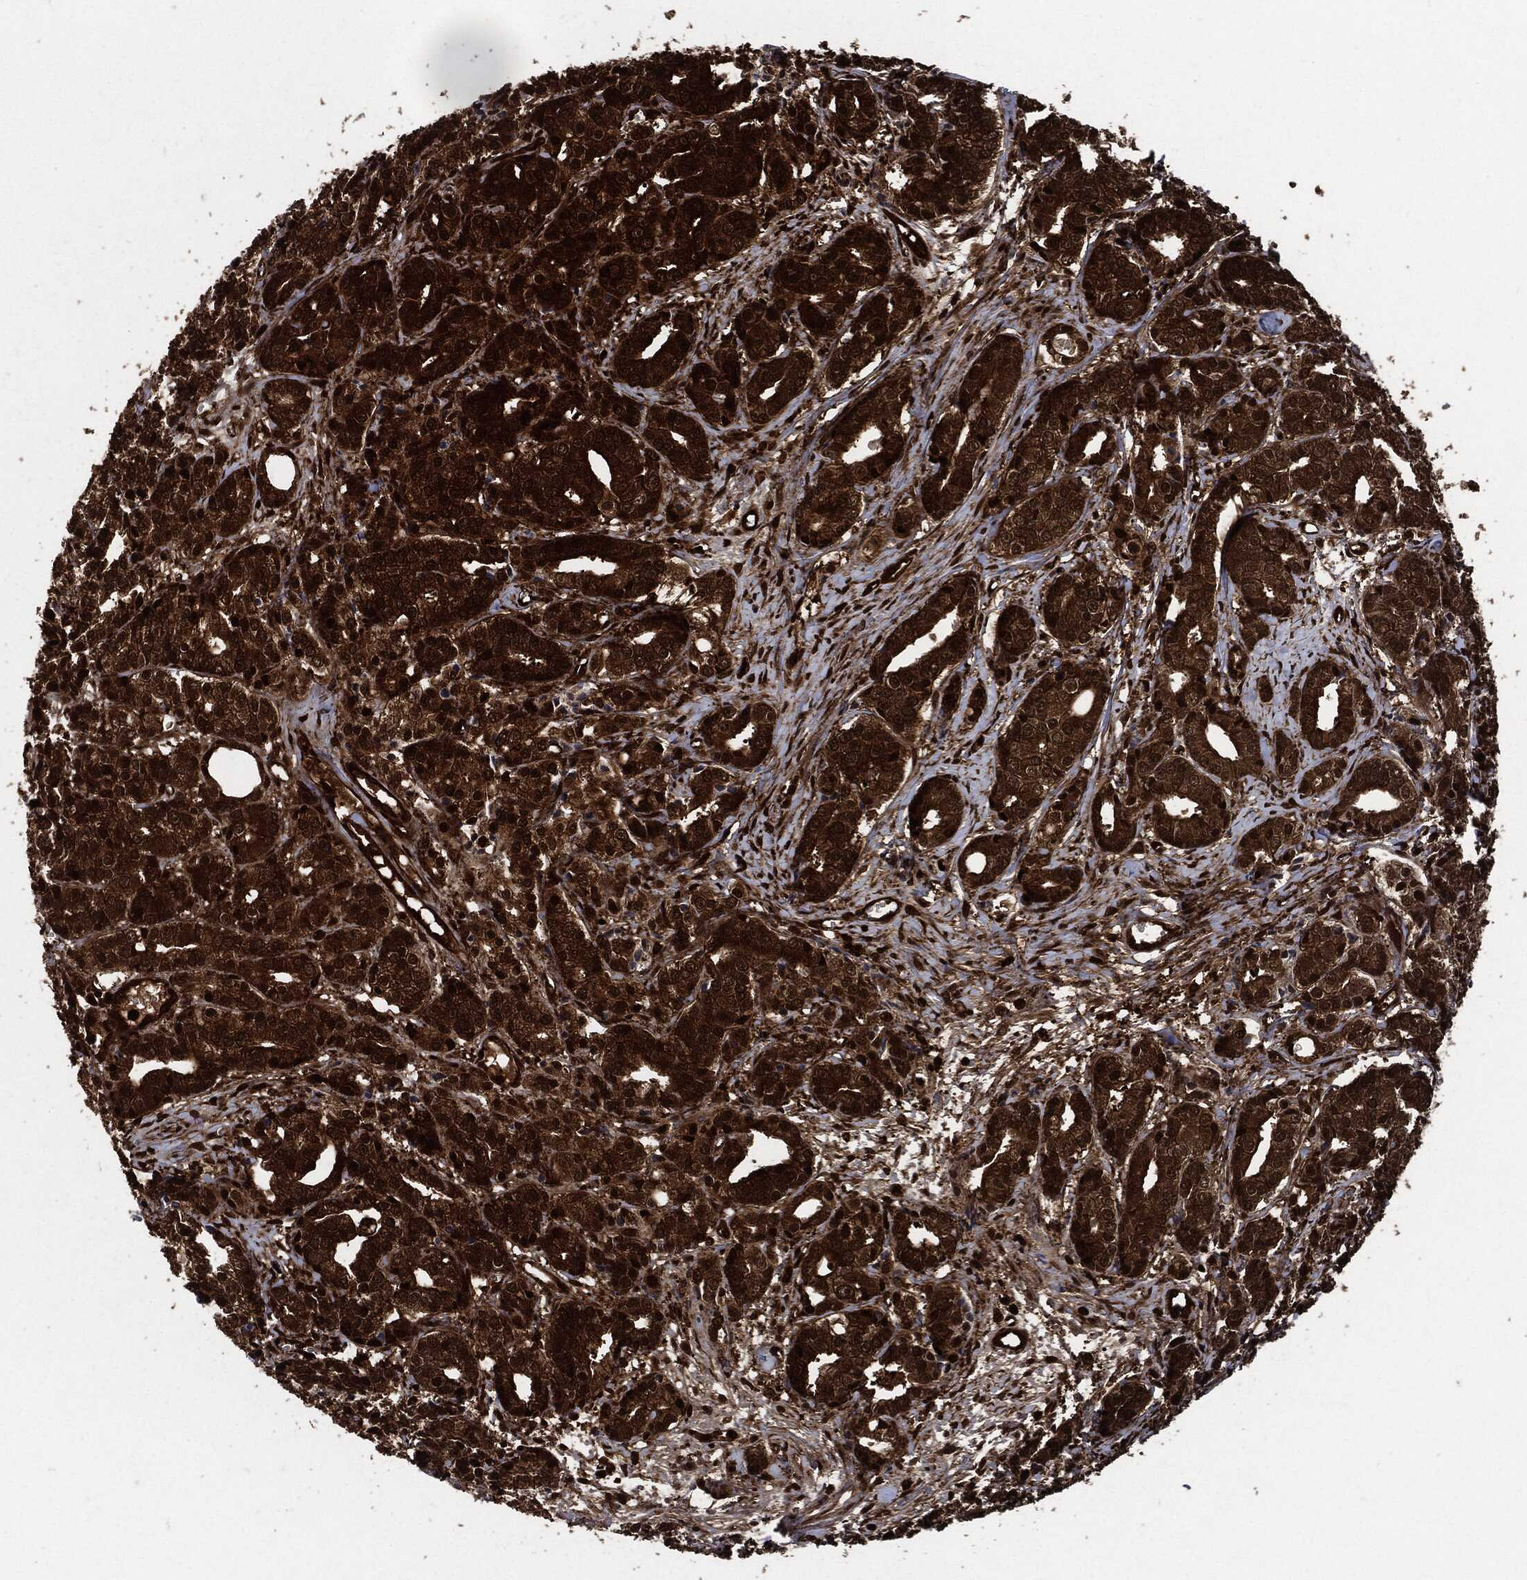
{"staining": {"intensity": "strong", "quantity": "25%-75%", "location": "cytoplasmic/membranous"}, "tissue": "prostate cancer", "cell_type": "Tumor cells", "image_type": "cancer", "snomed": [{"axis": "morphology", "description": "Adenocarcinoma, Medium grade"}, {"axis": "topography", "description": "Prostate"}], "caption": "Protein staining exhibits strong cytoplasmic/membranous positivity in approximately 25%-75% of tumor cells in prostate medium-grade adenocarcinoma.", "gene": "YWHAB", "patient": {"sex": "male", "age": 74}}